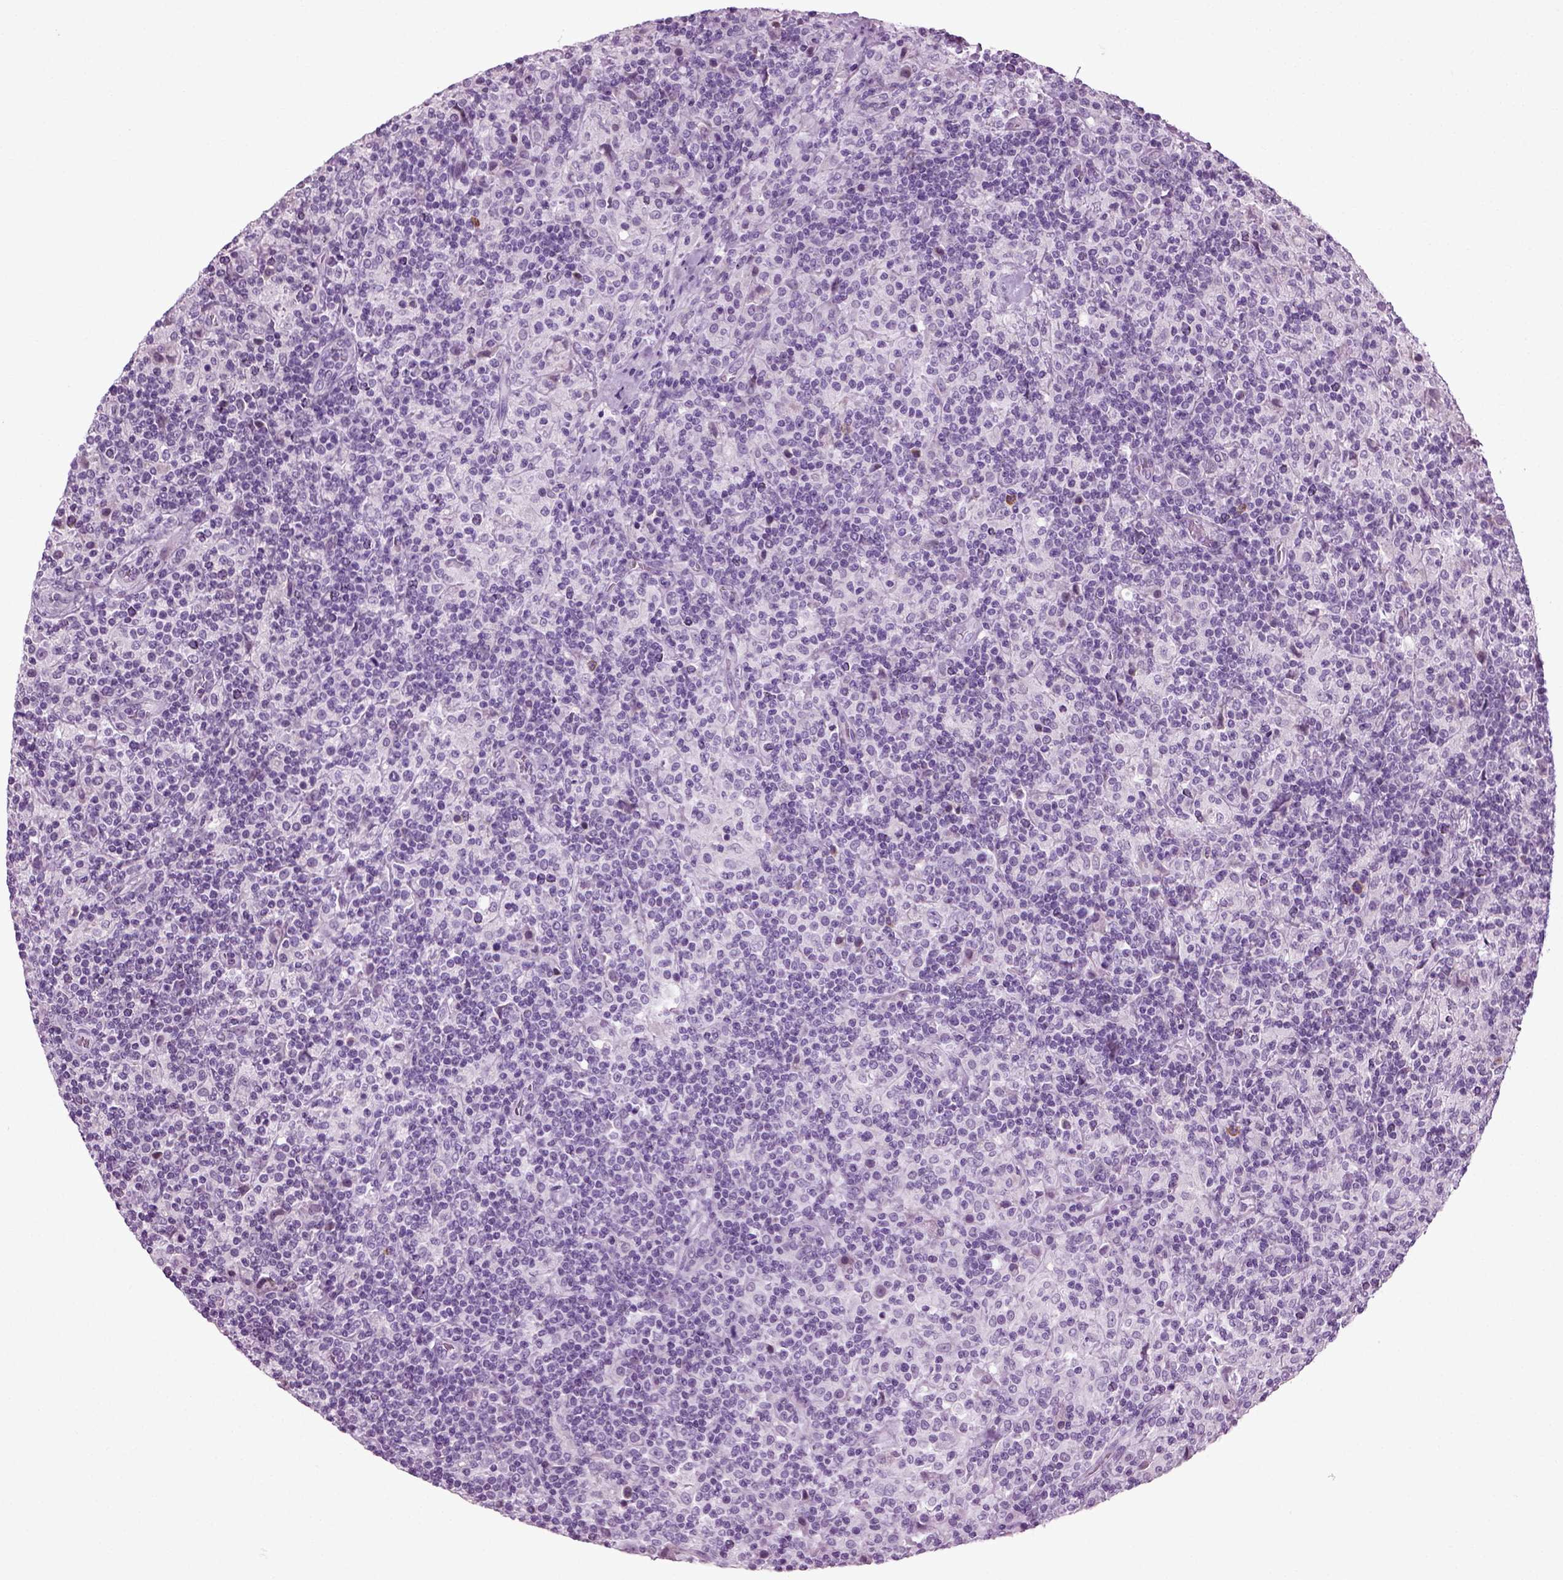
{"staining": {"intensity": "negative", "quantity": "none", "location": "none"}, "tissue": "lymphoma", "cell_type": "Tumor cells", "image_type": "cancer", "snomed": [{"axis": "morphology", "description": "Hodgkin's disease, NOS"}, {"axis": "topography", "description": "Lymph node"}], "caption": "Immunohistochemistry (IHC) of human Hodgkin's disease displays no expression in tumor cells.", "gene": "SLC26A8", "patient": {"sex": "male", "age": 70}}